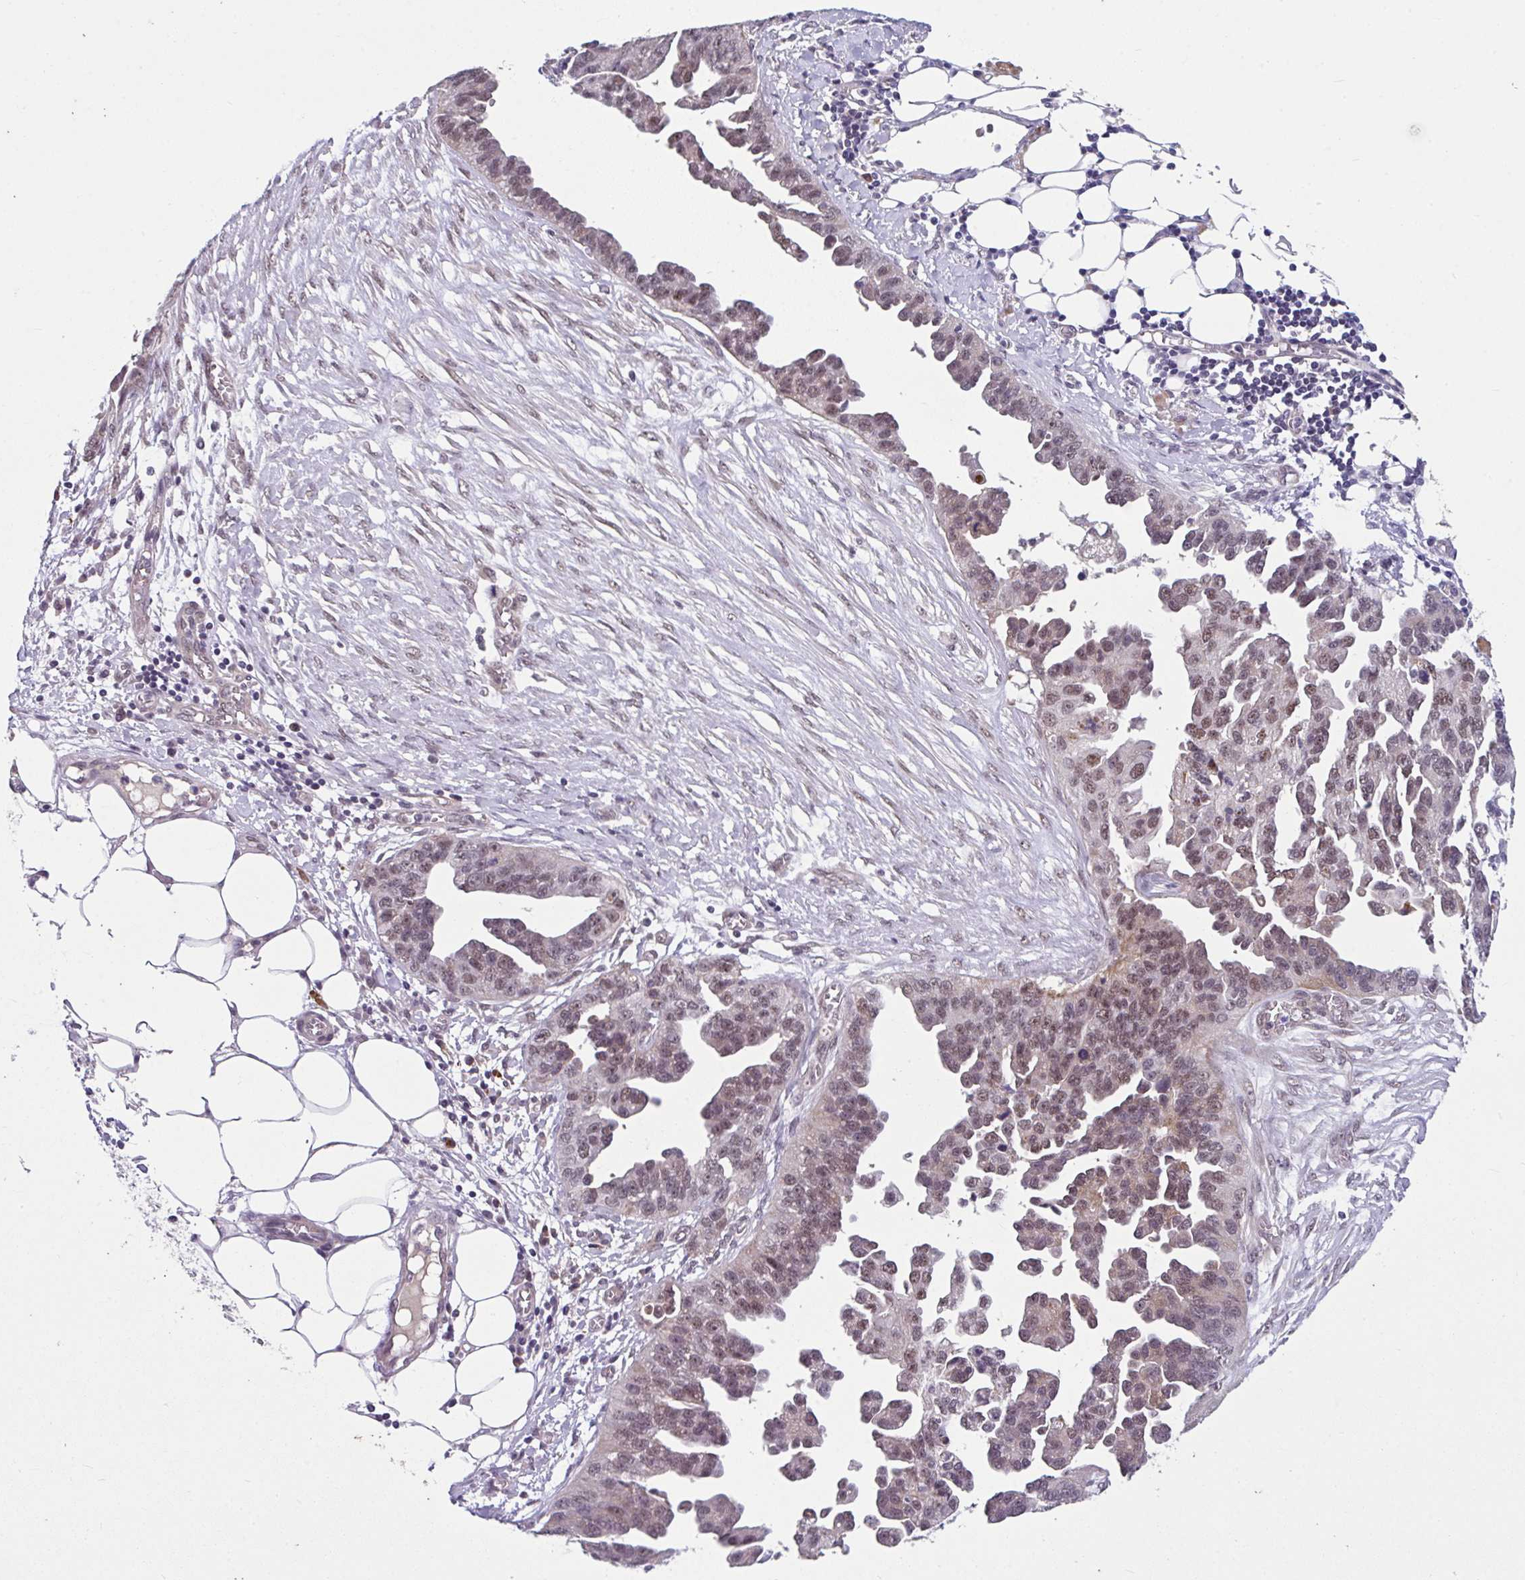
{"staining": {"intensity": "weak", "quantity": ">75%", "location": "nuclear"}, "tissue": "ovarian cancer", "cell_type": "Tumor cells", "image_type": "cancer", "snomed": [{"axis": "morphology", "description": "Cystadenocarcinoma, serous, NOS"}, {"axis": "topography", "description": "Ovary"}], "caption": "Immunohistochemistry of human ovarian cancer (serous cystadenocarcinoma) shows low levels of weak nuclear expression in approximately >75% of tumor cells.", "gene": "RBBP6", "patient": {"sex": "female", "age": 75}}